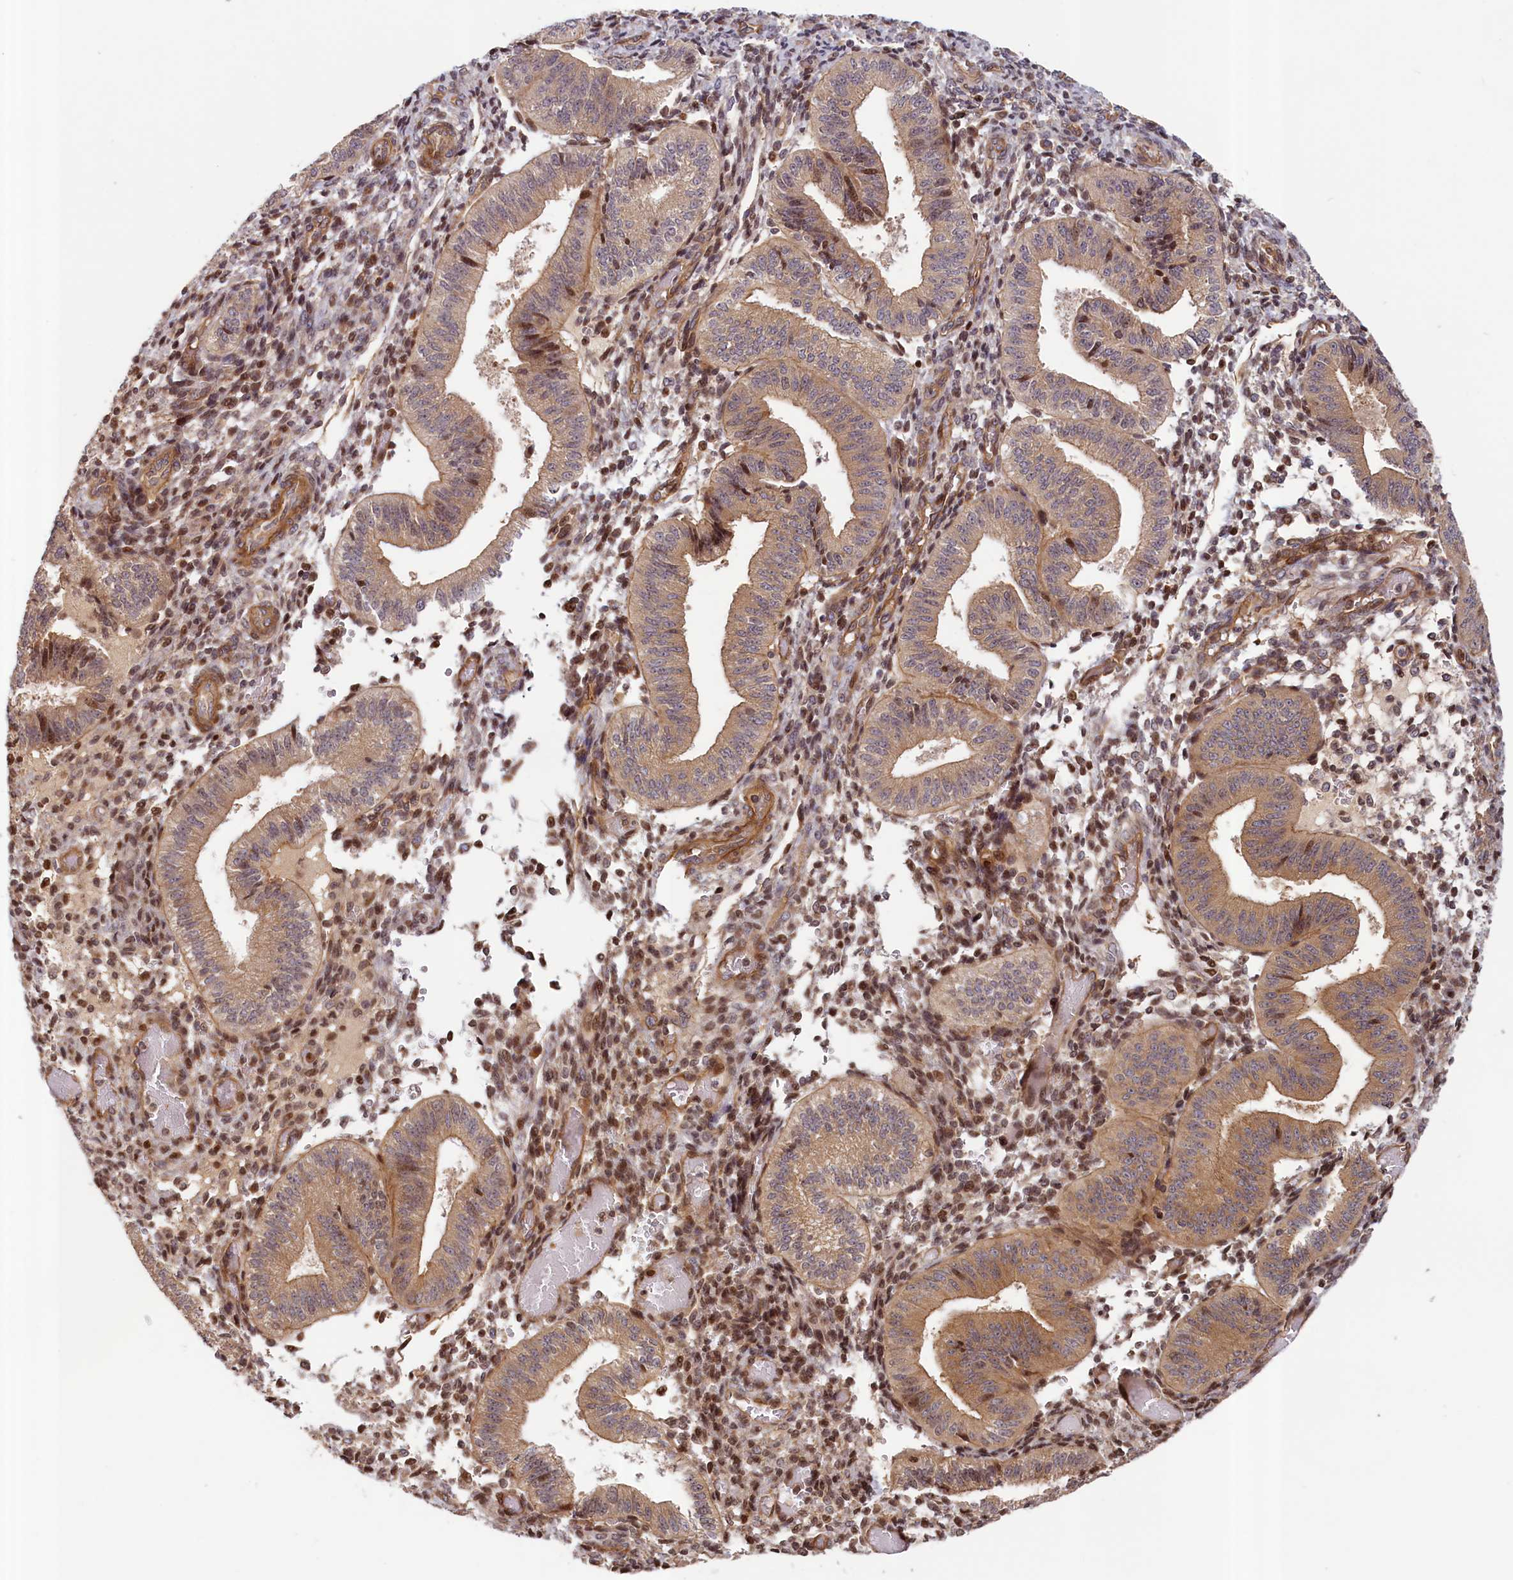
{"staining": {"intensity": "moderate", "quantity": ">75%", "location": "cytoplasmic/membranous,nuclear"}, "tissue": "endometrium", "cell_type": "Cells in endometrial stroma", "image_type": "normal", "snomed": [{"axis": "morphology", "description": "Normal tissue, NOS"}, {"axis": "topography", "description": "Endometrium"}], "caption": "Immunohistochemistry staining of benign endometrium, which reveals medium levels of moderate cytoplasmic/membranous,nuclear staining in approximately >75% of cells in endometrial stroma indicating moderate cytoplasmic/membranous,nuclear protein positivity. The staining was performed using DAB (3,3'-diaminobenzidine) (brown) for protein detection and nuclei were counterstained in hematoxylin (blue).", "gene": "CEP44", "patient": {"sex": "female", "age": 34}}